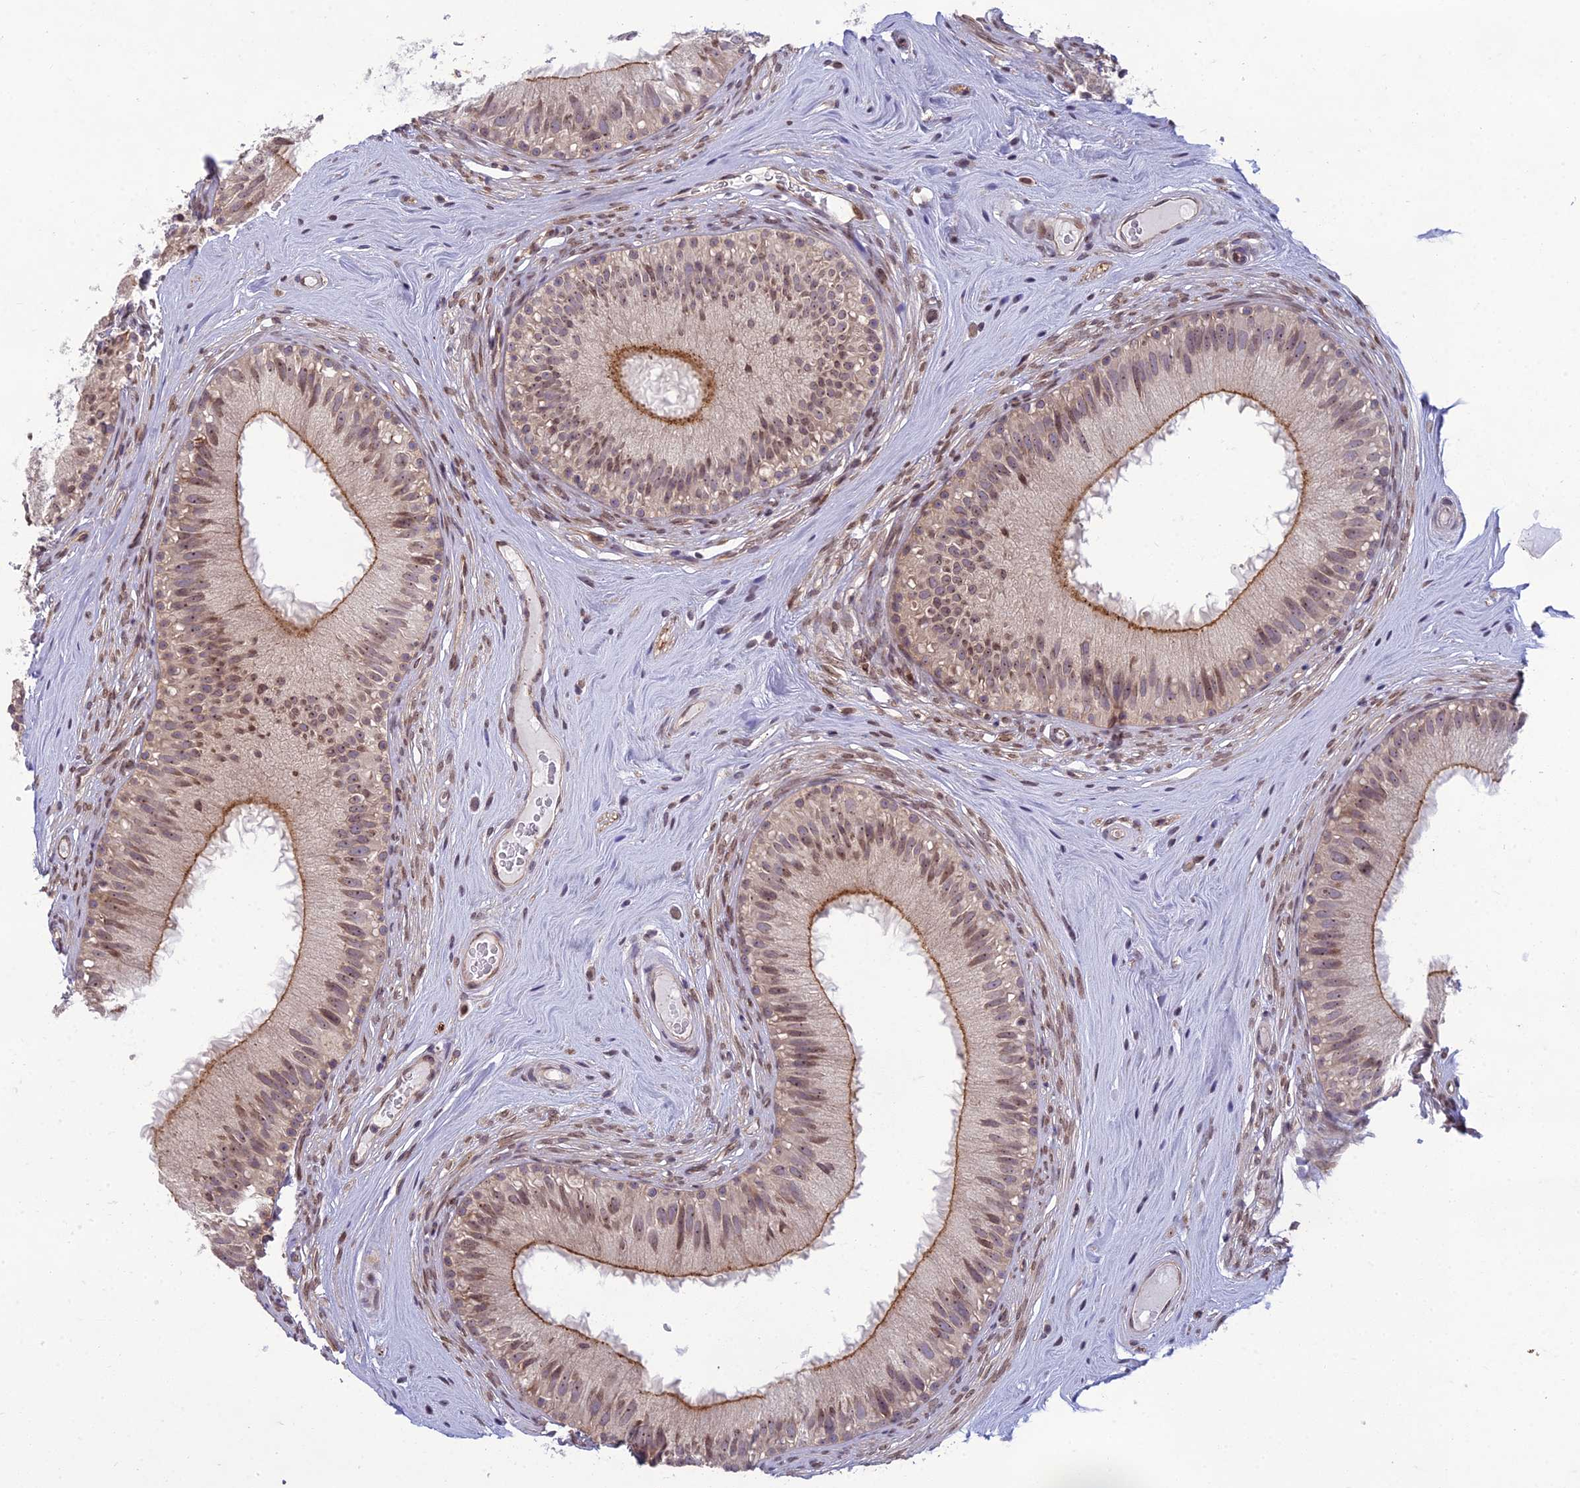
{"staining": {"intensity": "moderate", "quantity": "25%-75%", "location": "cytoplasmic/membranous,nuclear"}, "tissue": "epididymis", "cell_type": "Glandular cells", "image_type": "normal", "snomed": [{"axis": "morphology", "description": "Normal tissue, NOS"}, {"axis": "topography", "description": "Epididymis"}], "caption": "Immunohistochemical staining of benign human epididymis exhibits medium levels of moderate cytoplasmic/membranous,nuclear positivity in about 25%-75% of glandular cells.", "gene": "DTX2", "patient": {"sex": "male", "age": 45}}